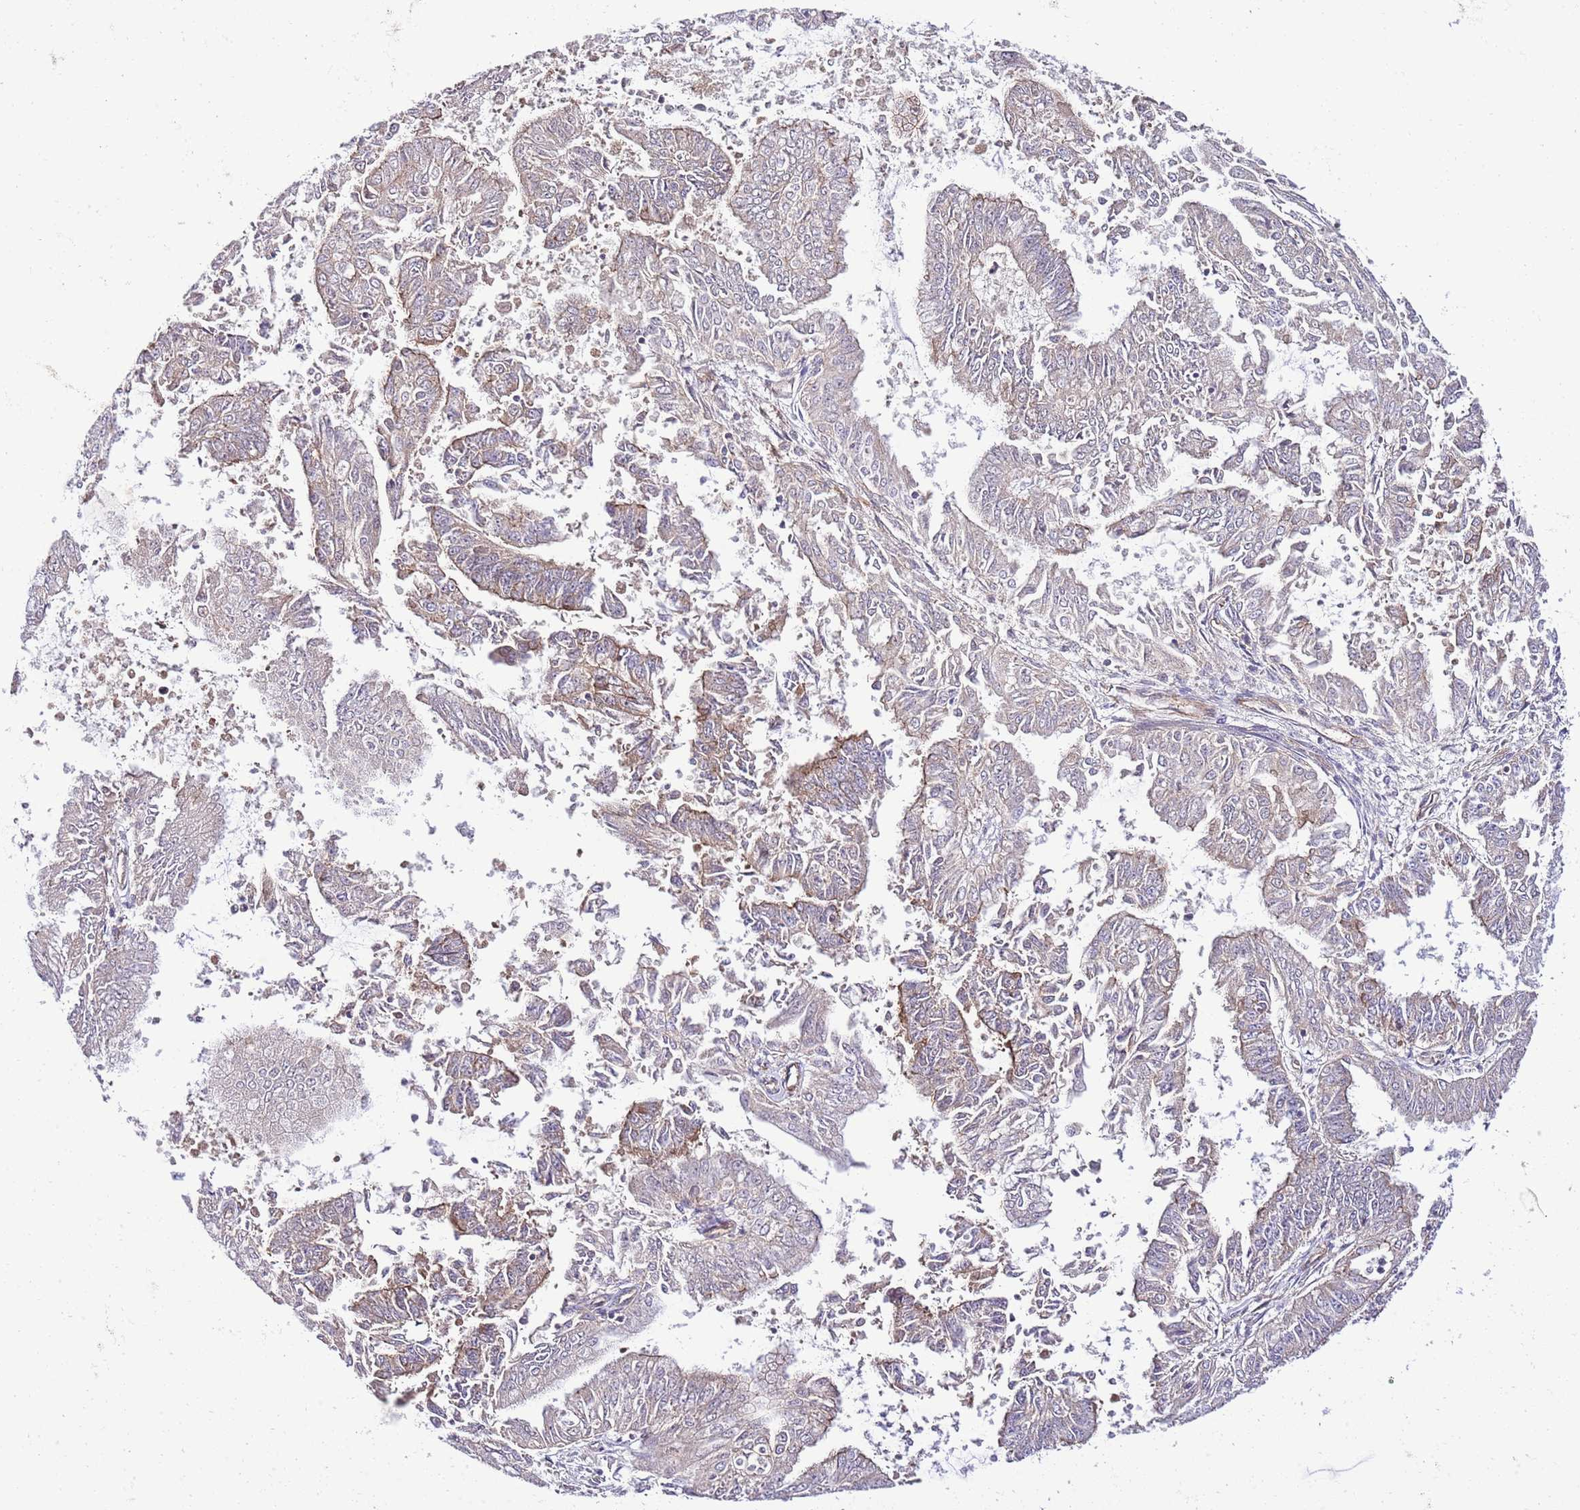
{"staining": {"intensity": "weak", "quantity": "25%-75%", "location": "cytoplasmic/membranous"}, "tissue": "endometrial cancer", "cell_type": "Tumor cells", "image_type": "cancer", "snomed": [{"axis": "morphology", "description": "Adenocarcinoma, NOS"}, {"axis": "topography", "description": "Endometrium"}], "caption": "DAB (3,3'-diaminobenzidine) immunohistochemical staining of endometrial cancer (adenocarcinoma) reveals weak cytoplasmic/membranous protein staining in approximately 25%-75% of tumor cells.", "gene": "DONSON", "patient": {"sex": "female", "age": 73}}